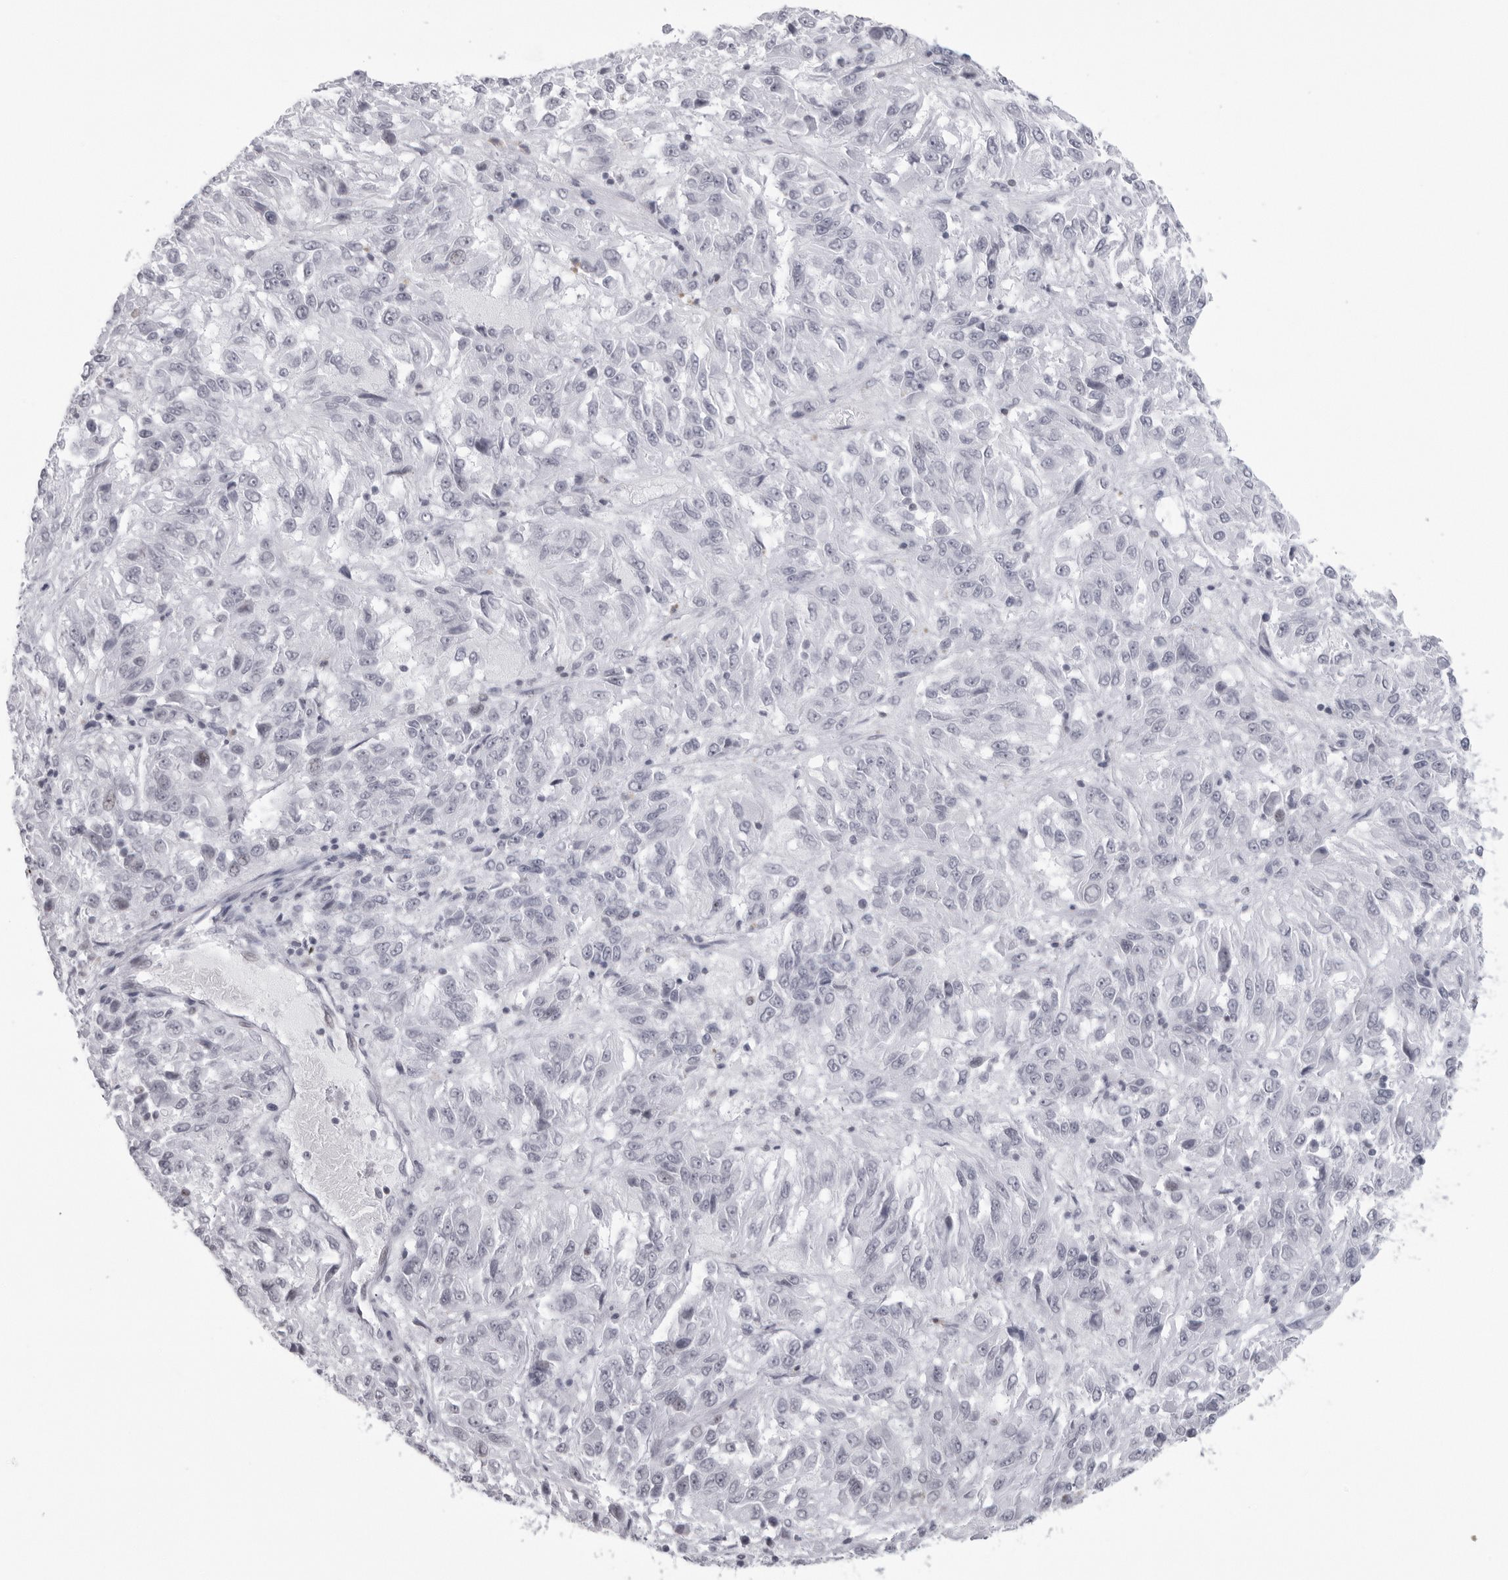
{"staining": {"intensity": "negative", "quantity": "none", "location": "none"}, "tissue": "melanoma", "cell_type": "Tumor cells", "image_type": "cancer", "snomed": [{"axis": "morphology", "description": "Malignant melanoma, Metastatic site"}, {"axis": "topography", "description": "Lung"}], "caption": "Immunohistochemical staining of malignant melanoma (metastatic site) displays no significant staining in tumor cells.", "gene": "ESPN", "patient": {"sex": "male", "age": 64}}